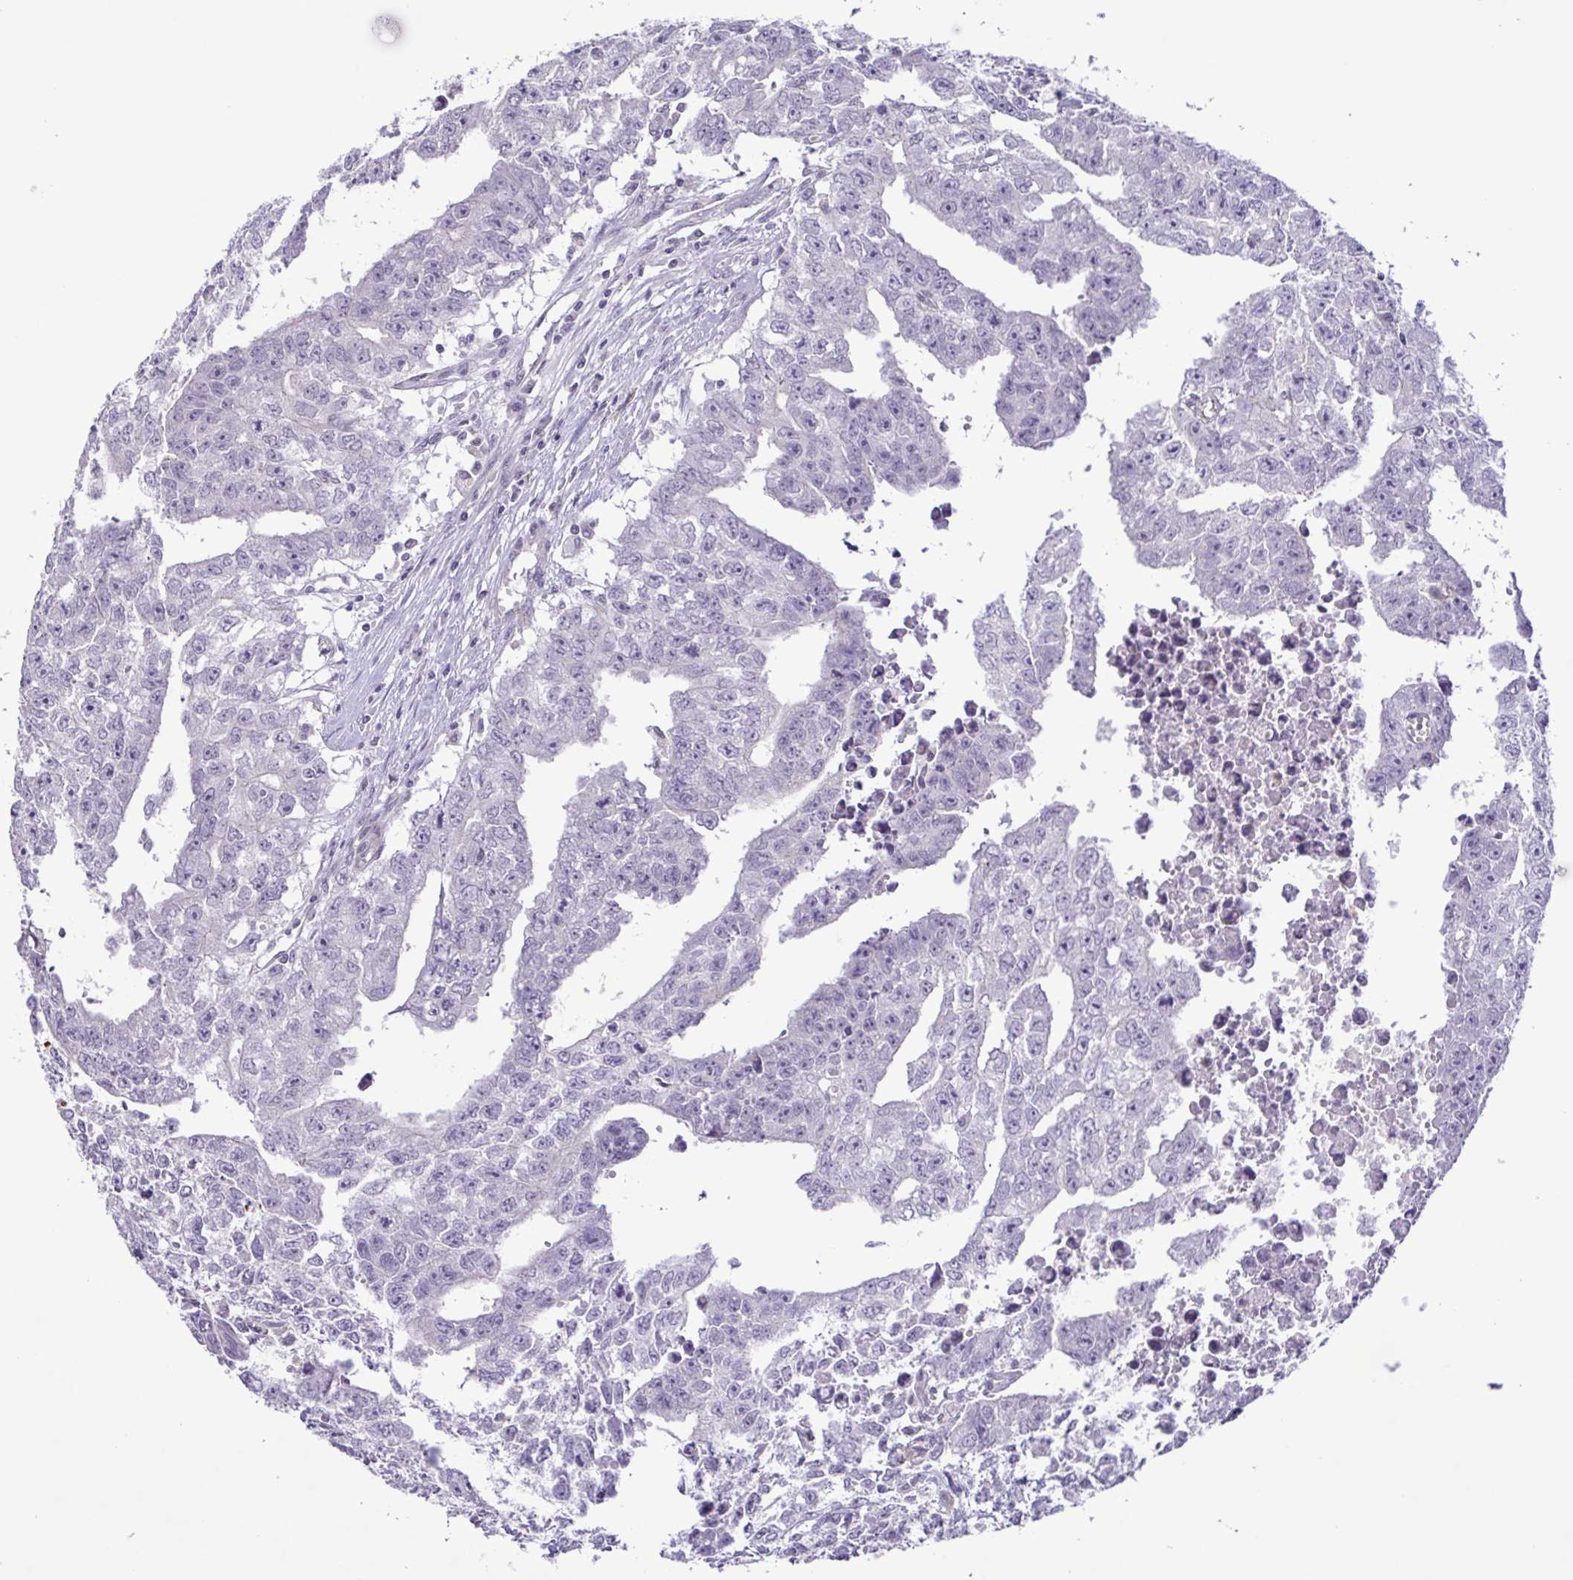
{"staining": {"intensity": "negative", "quantity": "none", "location": "none"}, "tissue": "testis cancer", "cell_type": "Tumor cells", "image_type": "cancer", "snomed": [{"axis": "morphology", "description": "Carcinoma, Embryonal, NOS"}, {"axis": "morphology", "description": "Teratoma, malignant, NOS"}, {"axis": "topography", "description": "Testis"}], "caption": "Tumor cells show no significant protein positivity in testis teratoma (malignant). The staining is performed using DAB (3,3'-diaminobenzidine) brown chromogen with nuclei counter-stained in using hematoxylin.", "gene": "IL1RN", "patient": {"sex": "male", "age": 24}}